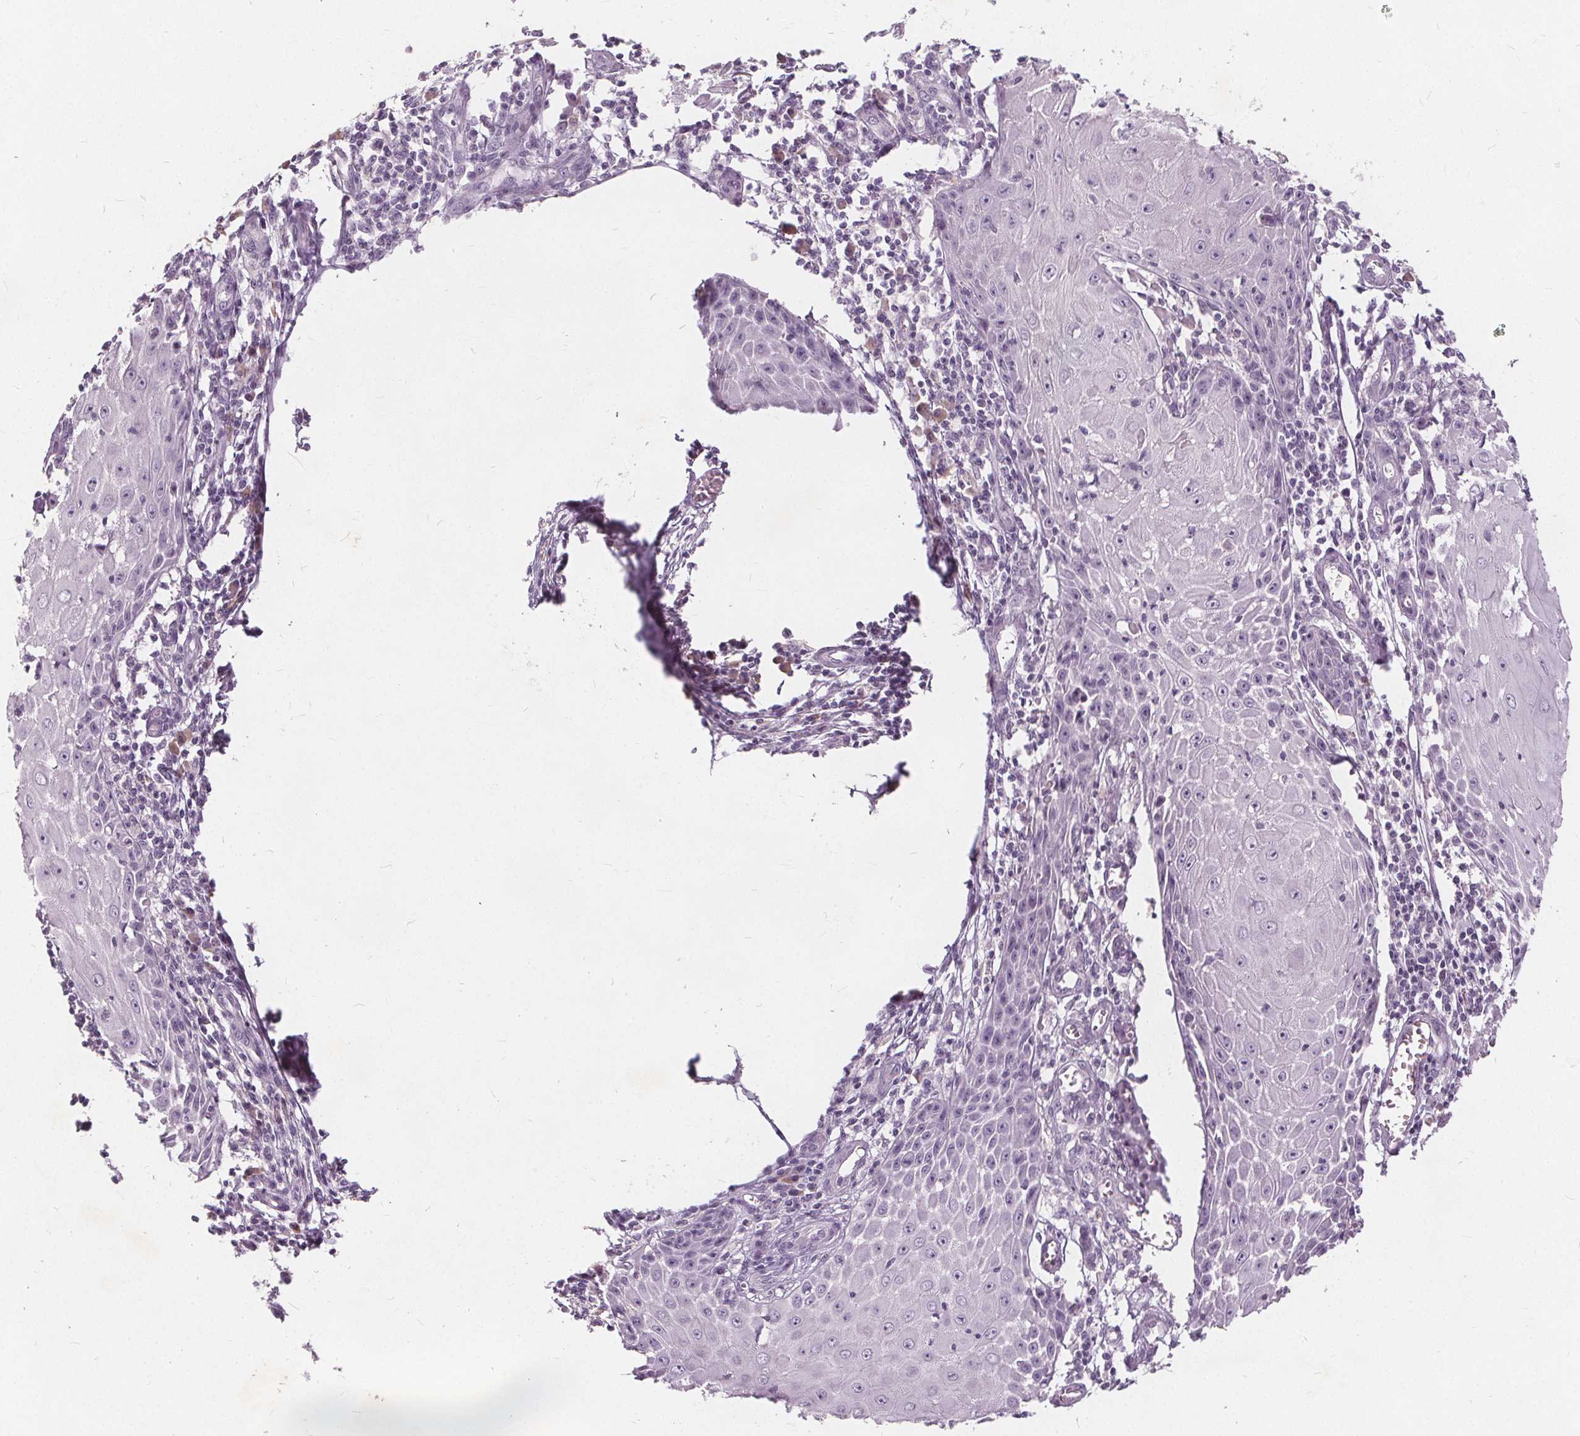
{"staining": {"intensity": "negative", "quantity": "none", "location": "none"}, "tissue": "skin cancer", "cell_type": "Tumor cells", "image_type": "cancer", "snomed": [{"axis": "morphology", "description": "Squamous cell carcinoma, NOS"}, {"axis": "topography", "description": "Skin"}], "caption": "DAB immunohistochemical staining of skin cancer demonstrates no significant staining in tumor cells. (DAB immunohistochemistry visualized using brightfield microscopy, high magnification).", "gene": "PLA2G2E", "patient": {"sex": "female", "age": 73}}